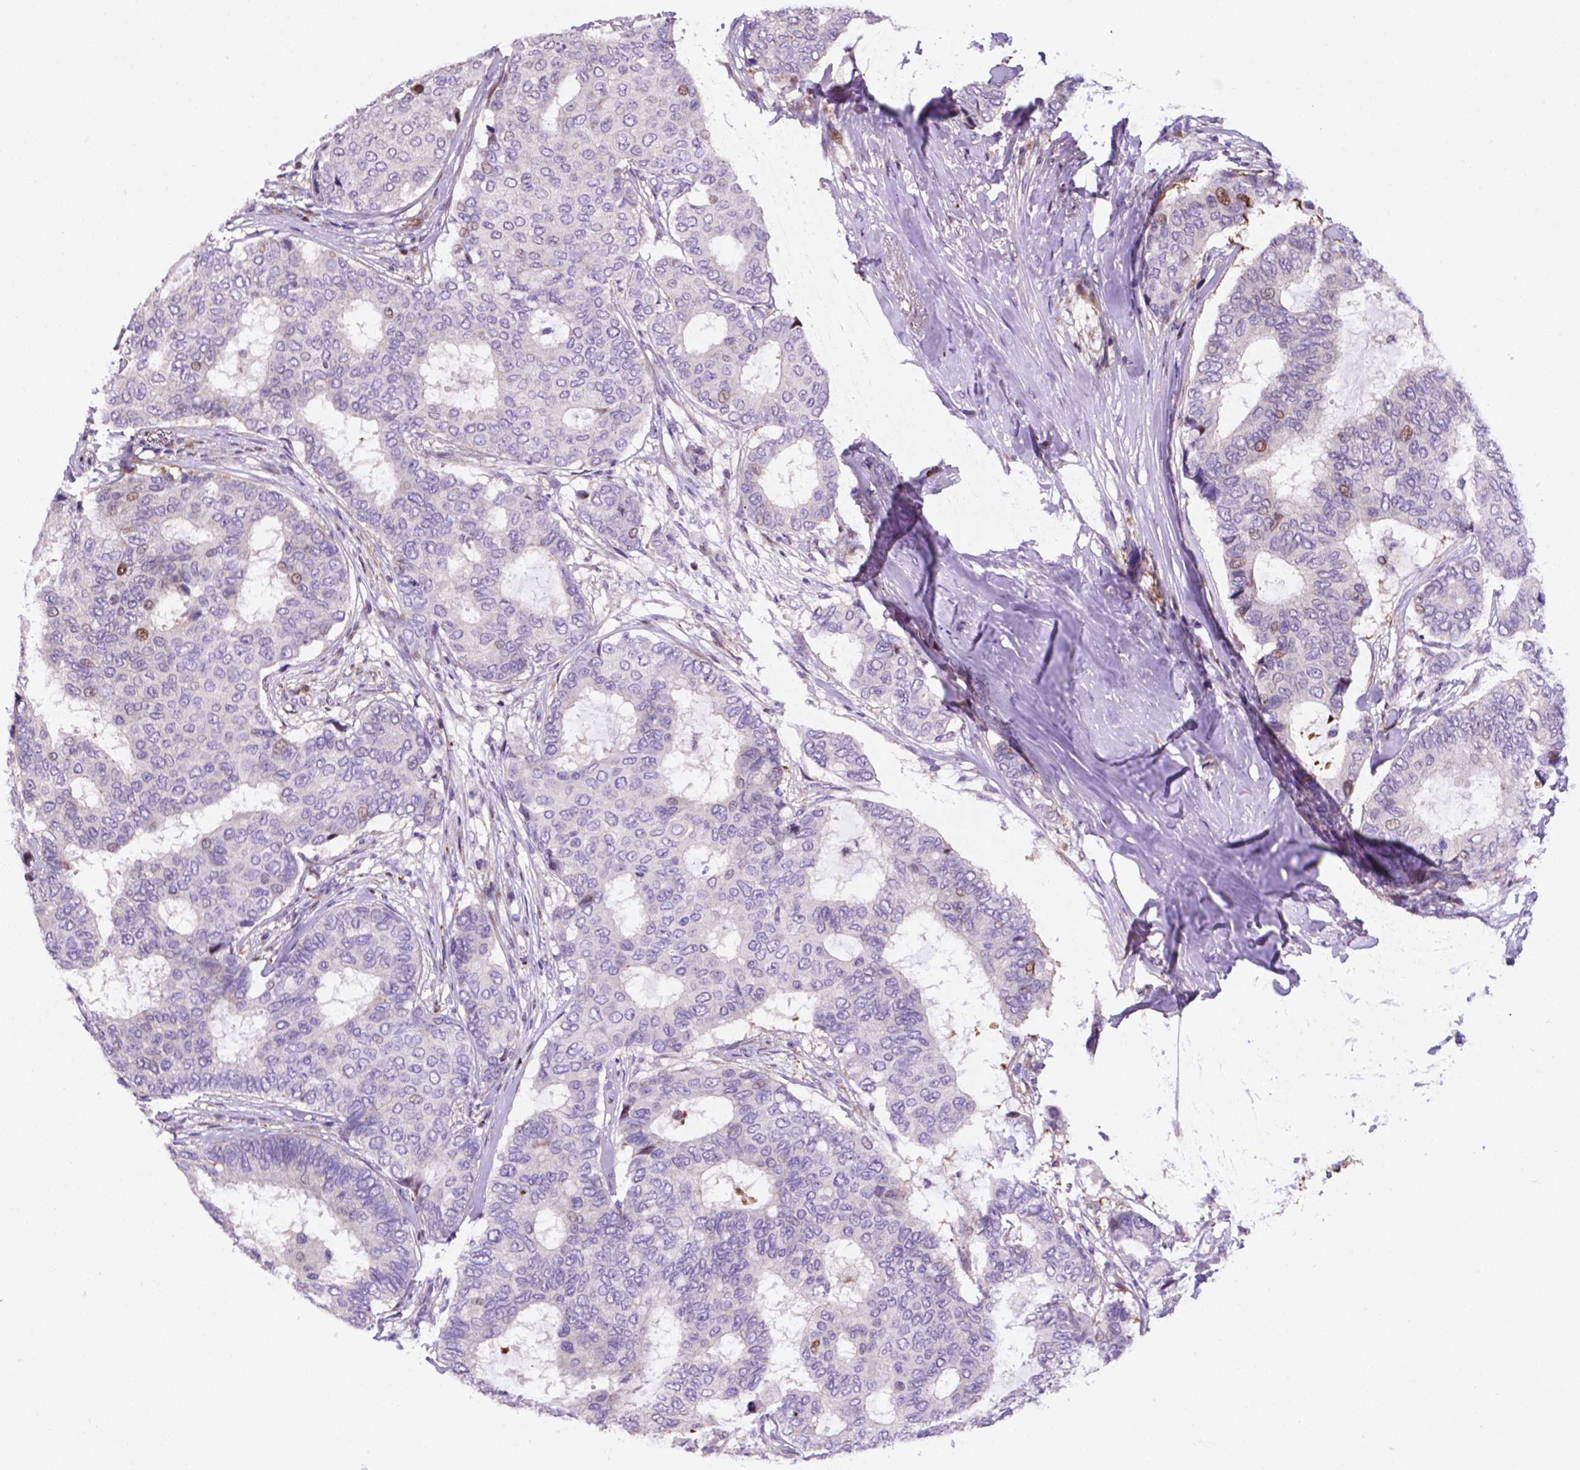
{"staining": {"intensity": "moderate", "quantity": "<25%", "location": "nuclear"}, "tissue": "breast cancer", "cell_type": "Tumor cells", "image_type": "cancer", "snomed": [{"axis": "morphology", "description": "Duct carcinoma"}, {"axis": "topography", "description": "Breast"}], "caption": "Protein expression analysis of breast intraductal carcinoma exhibits moderate nuclear staining in approximately <25% of tumor cells.", "gene": "TM4SF20", "patient": {"sex": "female", "age": 75}}